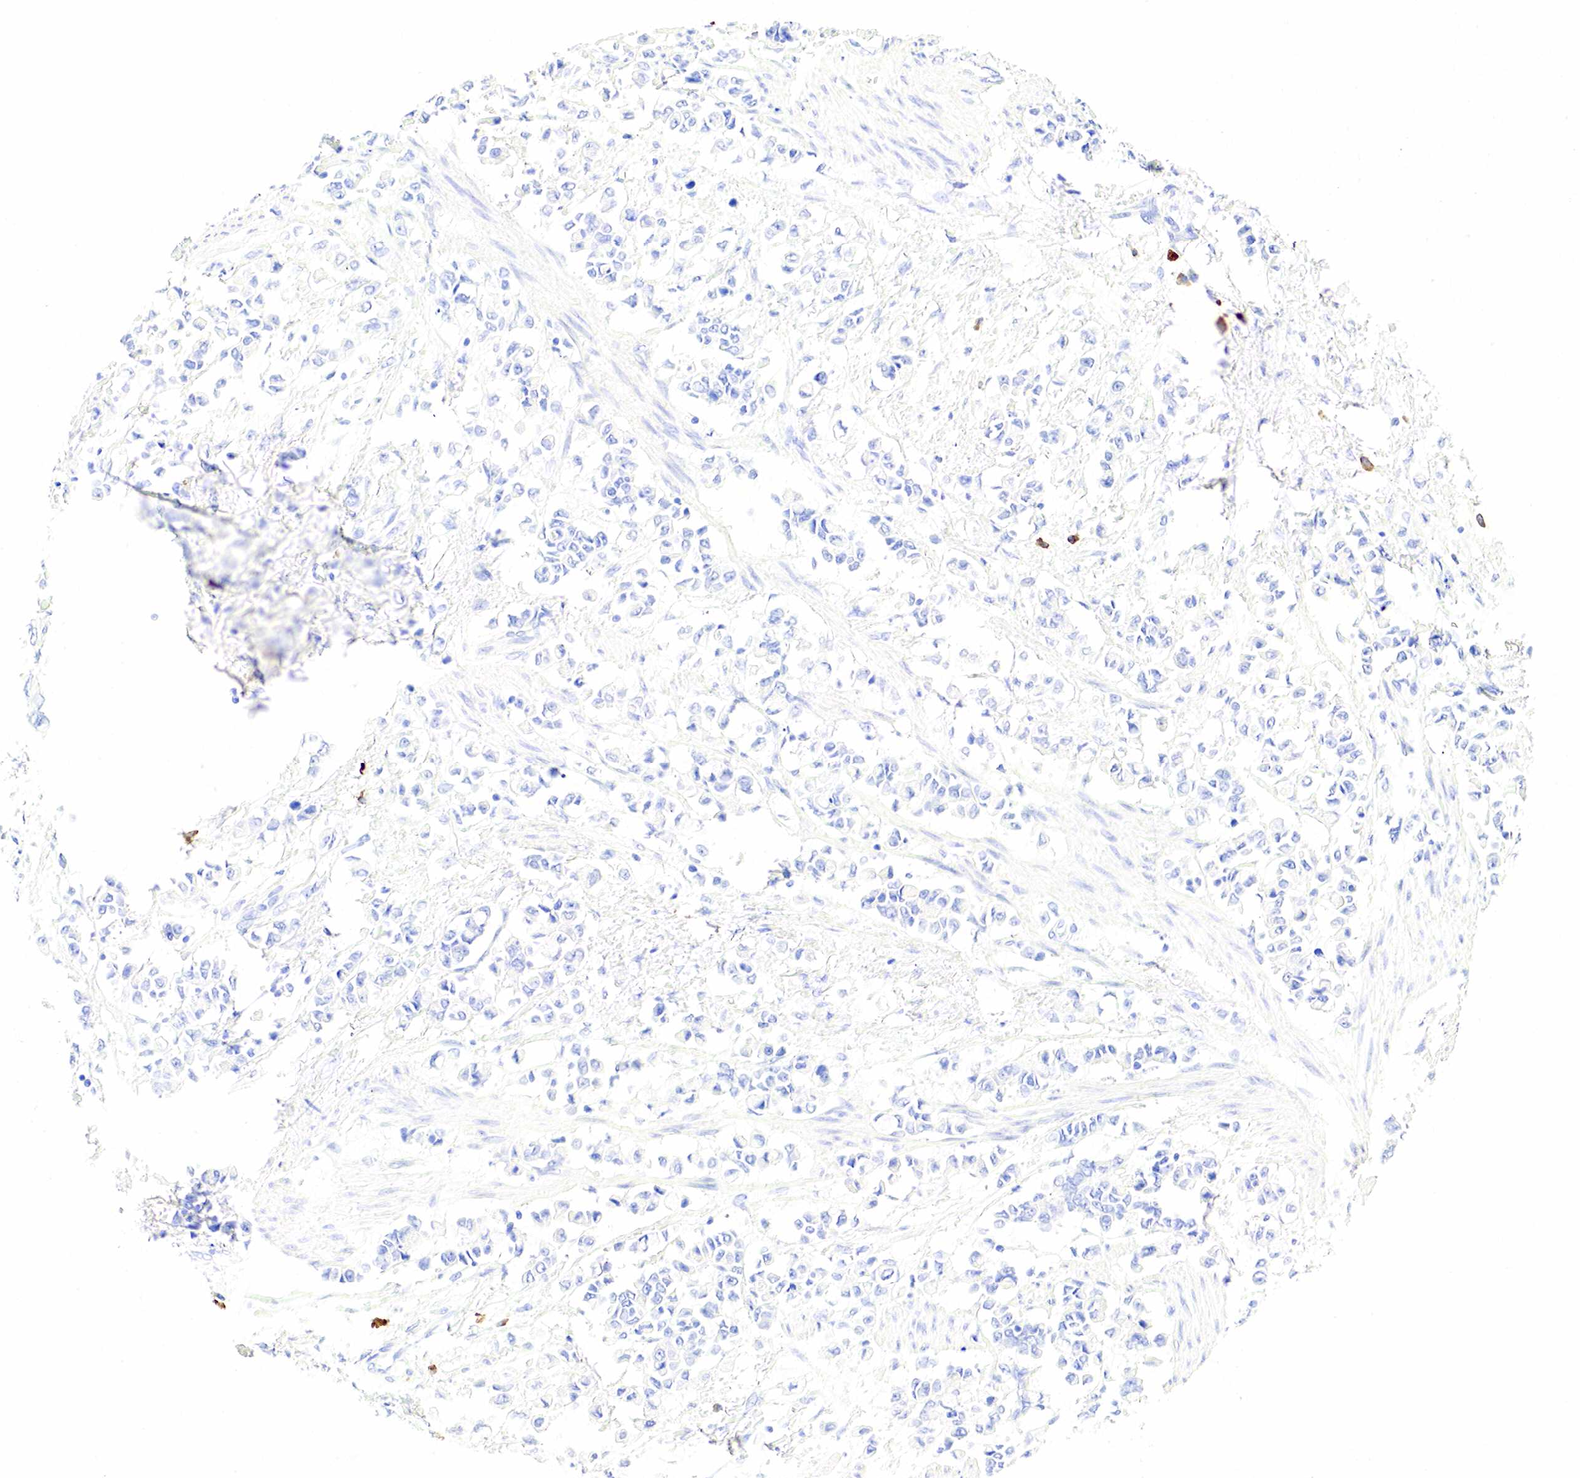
{"staining": {"intensity": "negative", "quantity": "none", "location": "none"}, "tissue": "stomach cancer", "cell_type": "Tumor cells", "image_type": "cancer", "snomed": [{"axis": "morphology", "description": "Adenocarcinoma, NOS"}, {"axis": "topography", "description": "Stomach"}], "caption": "Protein analysis of stomach adenocarcinoma exhibits no significant staining in tumor cells. The staining is performed using DAB brown chromogen with nuclei counter-stained in using hematoxylin.", "gene": "CD79A", "patient": {"sex": "male", "age": 78}}